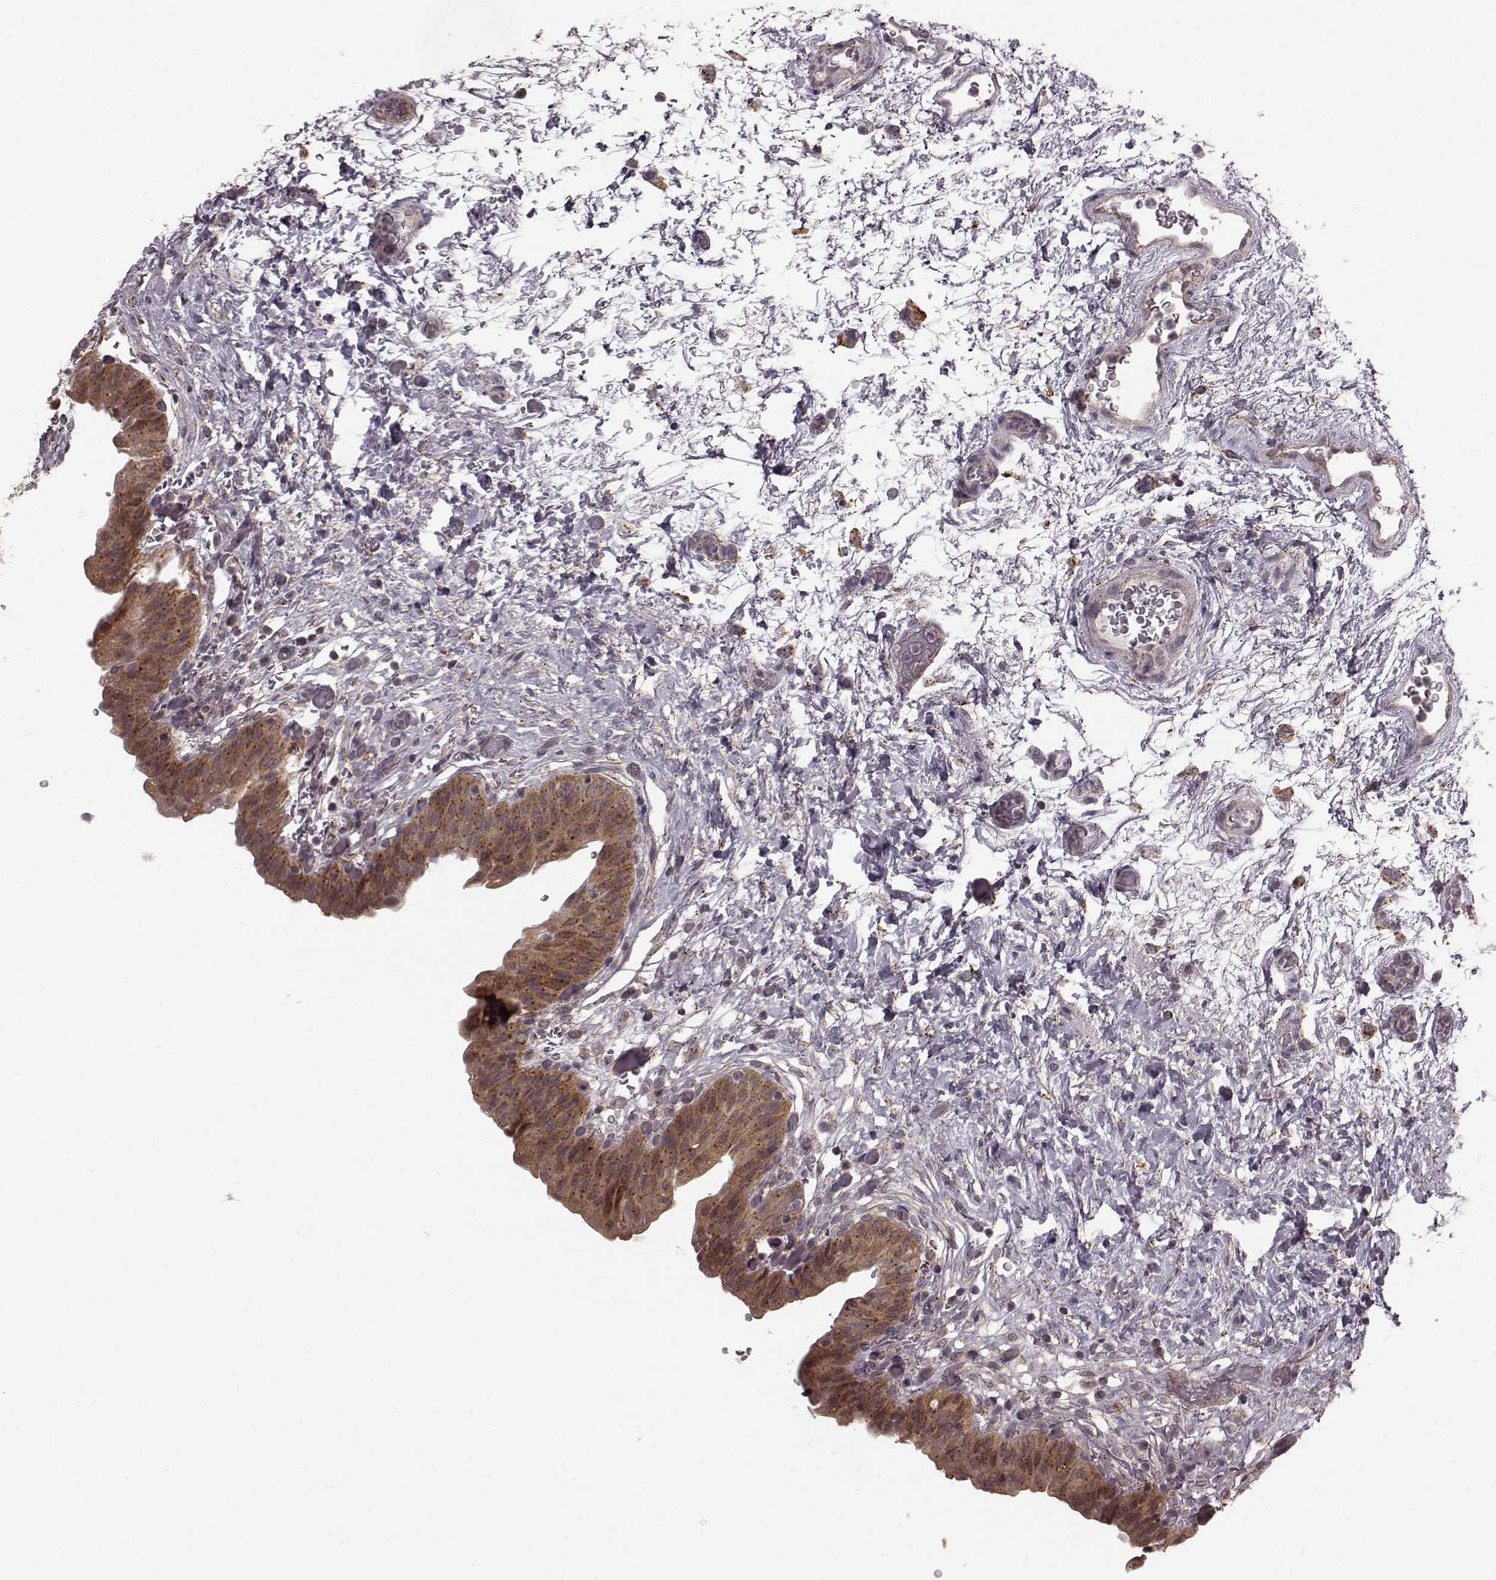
{"staining": {"intensity": "moderate", "quantity": ">75%", "location": "cytoplasmic/membranous"}, "tissue": "urinary bladder", "cell_type": "Urothelial cells", "image_type": "normal", "snomed": [{"axis": "morphology", "description": "Normal tissue, NOS"}, {"axis": "topography", "description": "Urinary bladder"}], "caption": "An image of urinary bladder stained for a protein displays moderate cytoplasmic/membranous brown staining in urothelial cells. (Stains: DAB in brown, nuclei in blue, Microscopy: brightfield microscopy at high magnification).", "gene": "GSS", "patient": {"sex": "male", "age": 69}}